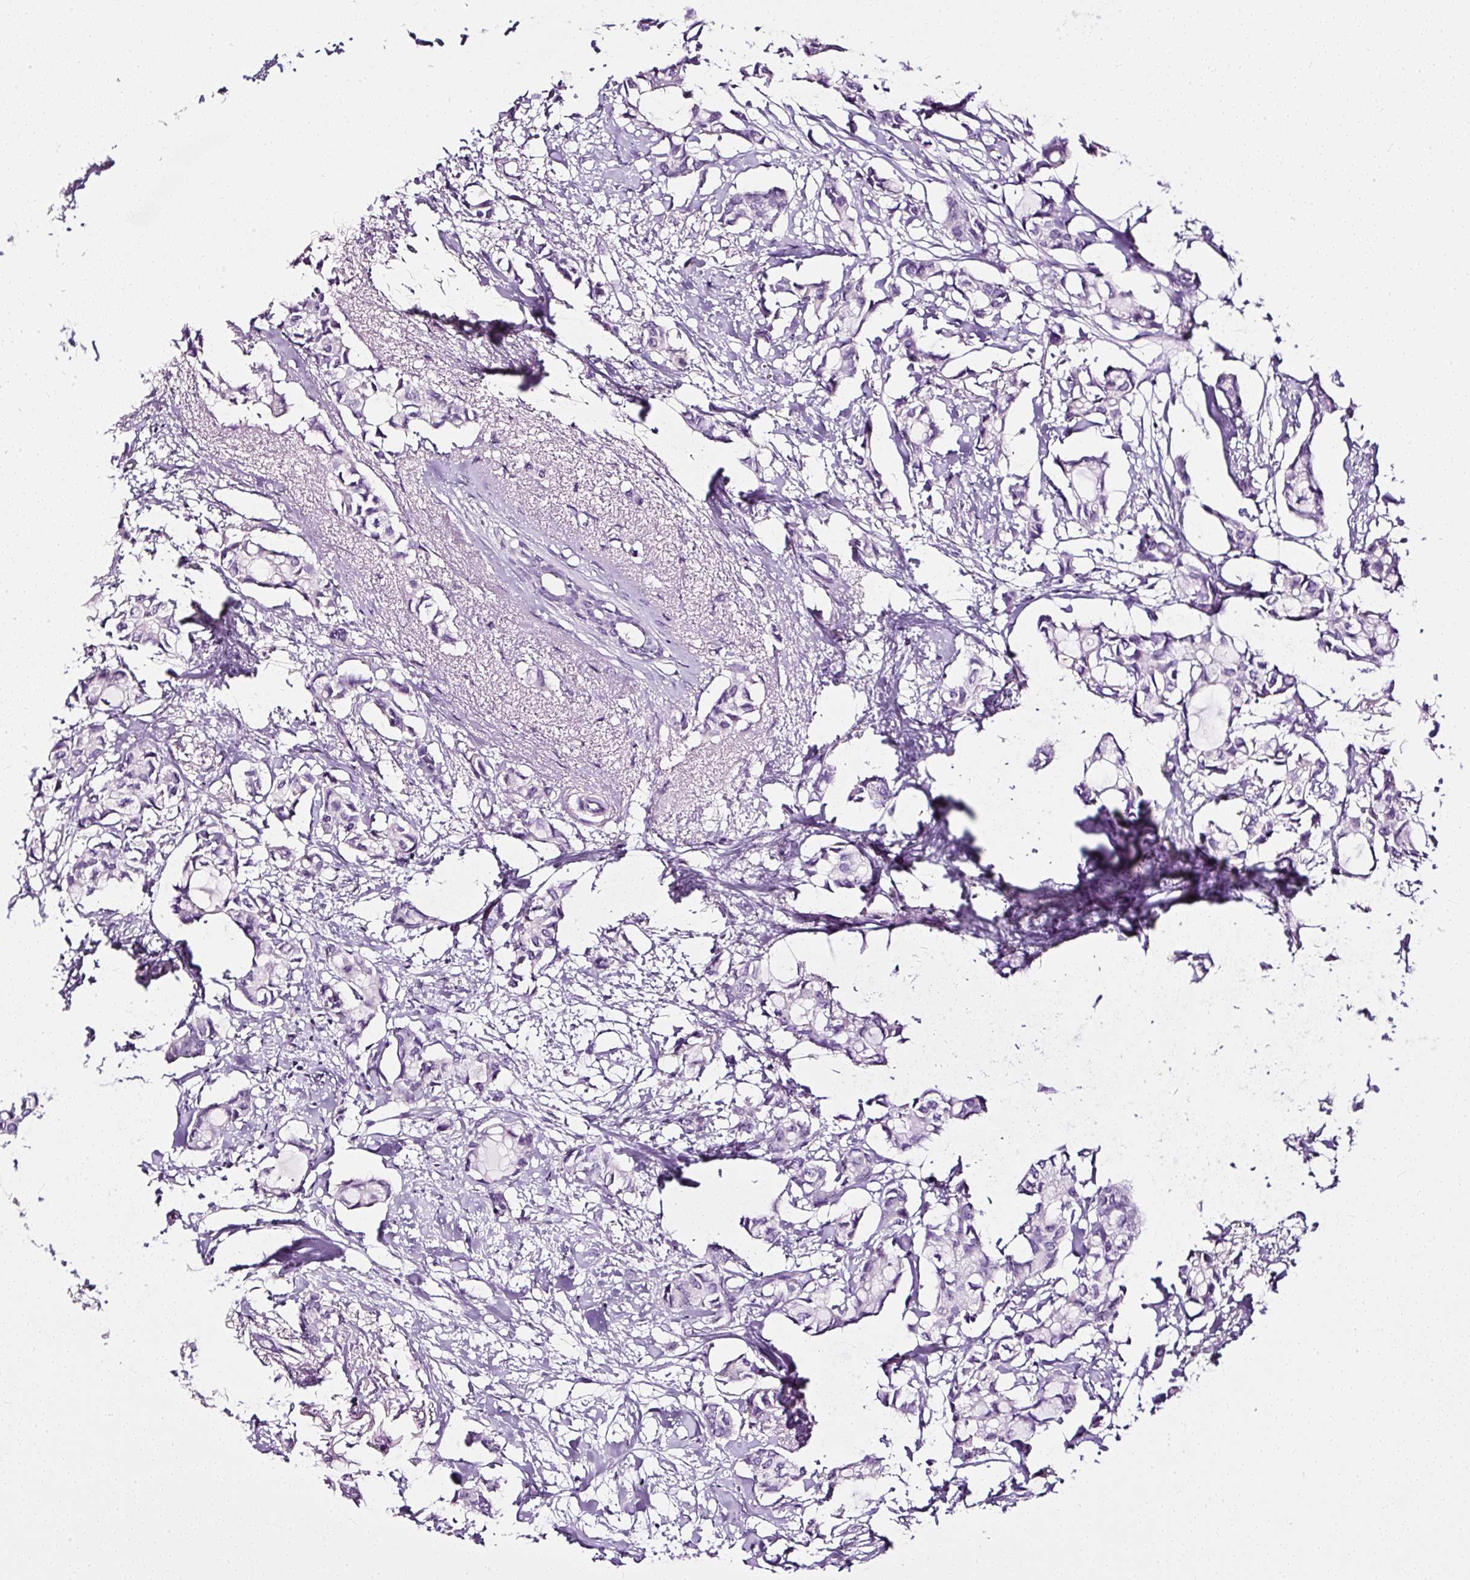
{"staining": {"intensity": "negative", "quantity": "none", "location": "none"}, "tissue": "breast cancer", "cell_type": "Tumor cells", "image_type": "cancer", "snomed": [{"axis": "morphology", "description": "Duct carcinoma"}, {"axis": "topography", "description": "Breast"}], "caption": "Immunohistochemistry (IHC) image of neoplastic tissue: intraductal carcinoma (breast) stained with DAB (3,3'-diaminobenzidine) shows no significant protein staining in tumor cells. Nuclei are stained in blue.", "gene": "ATP2A1", "patient": {"sex": "female", "age": 73}}